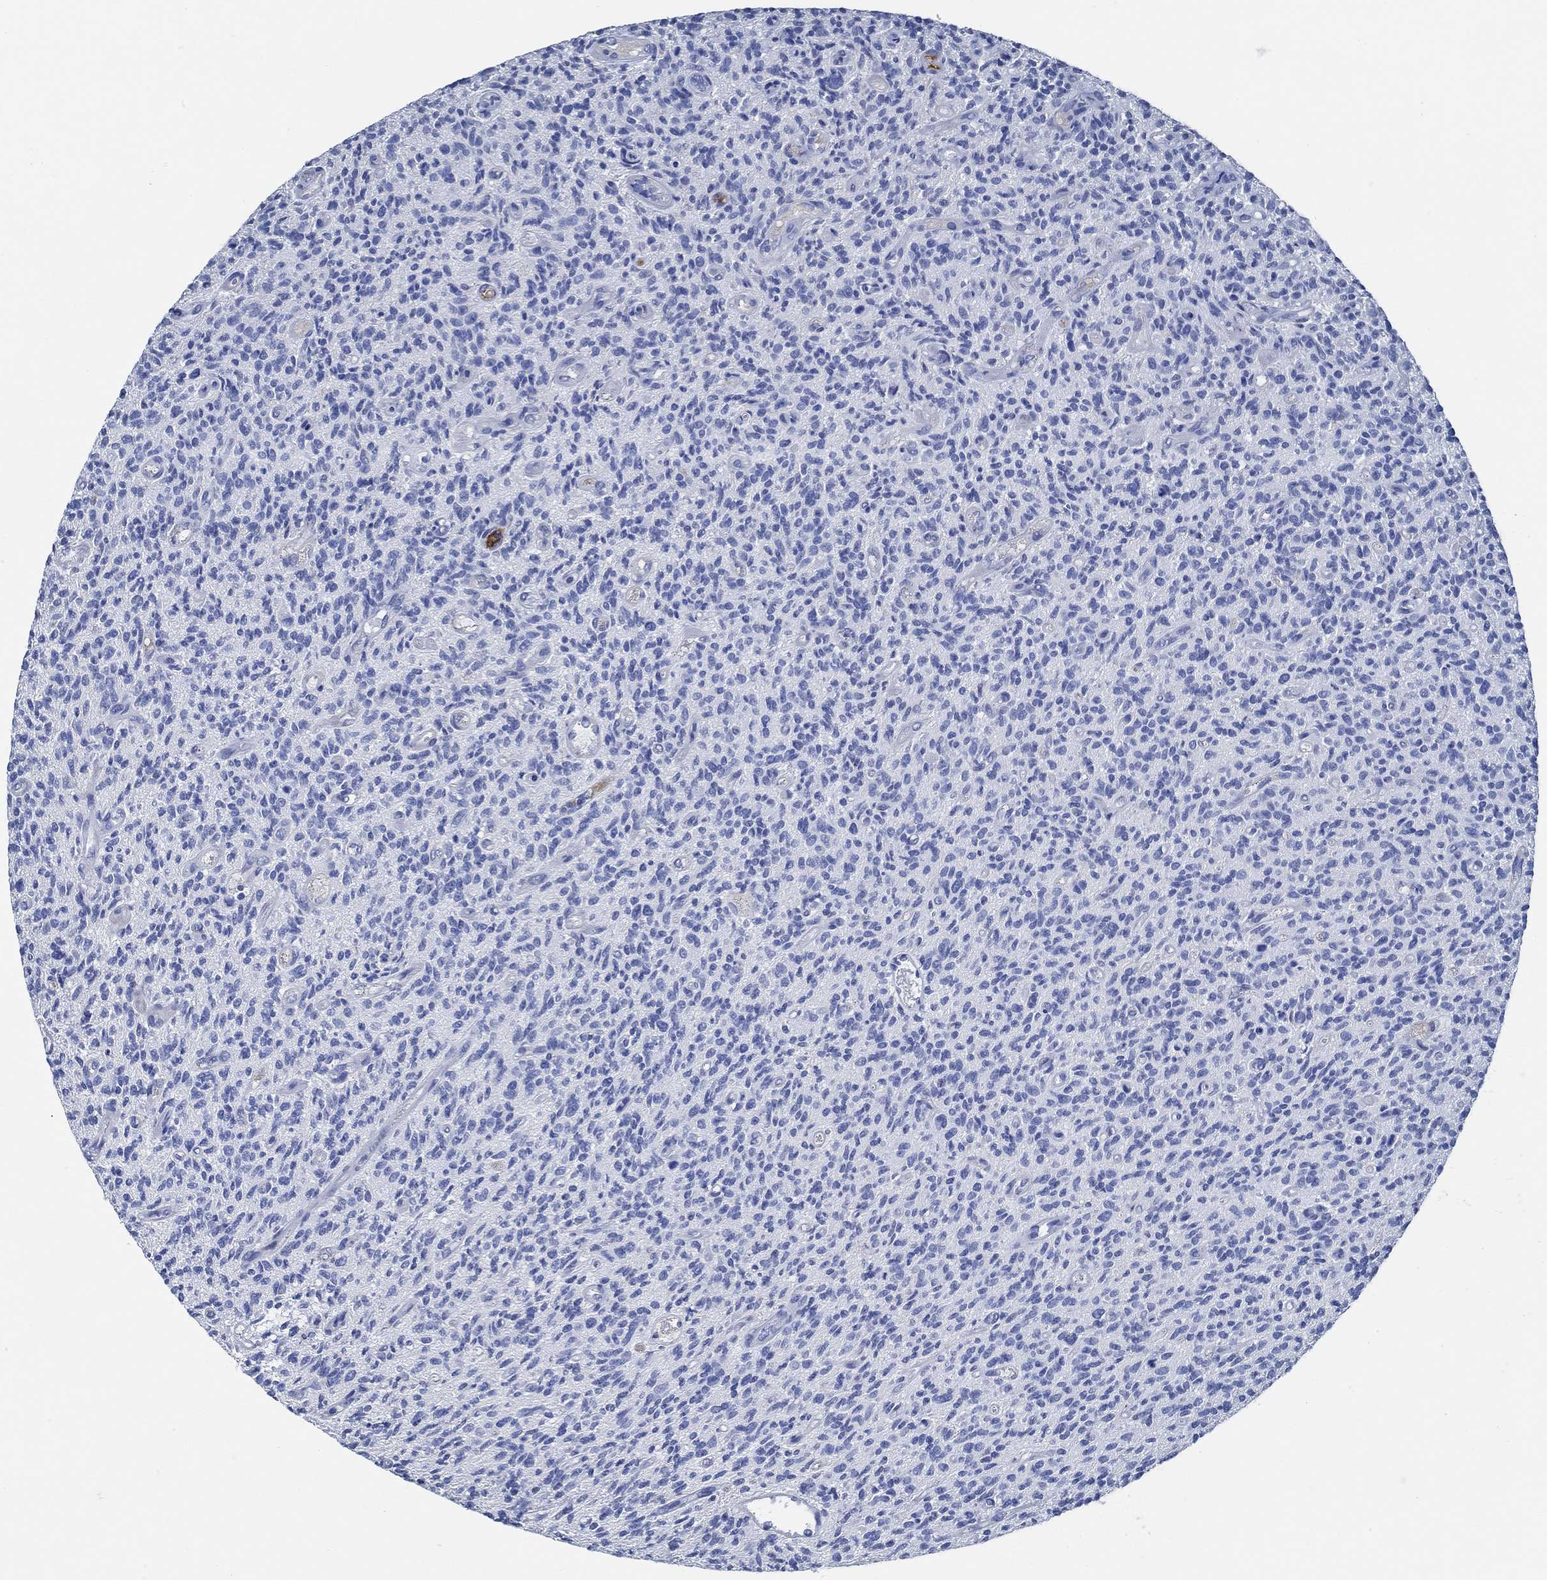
{"staining": {"intensity": "negative", "quantity": "none", "location": "none"}, "tissue": "glioma", "cell_type": "Tumor cells", "image_type": "cancer", "snomed": [{"axis": "morphology", "description": "Glioma, malignant, High grade"}, {"axis": "topography", "description": "Brain"}], "caption": "An immunohistochemistry photomicrograph of glioma is shown. There is no staining in tumor cells of glioma. The staining was performed using DAB to visualize the protein expression in brown, while the nuclei were stained in blue with hematoxylin (Magnification: 20x).", "gene": "HECW2", "patient": {"sex": "male", "age": 64}}